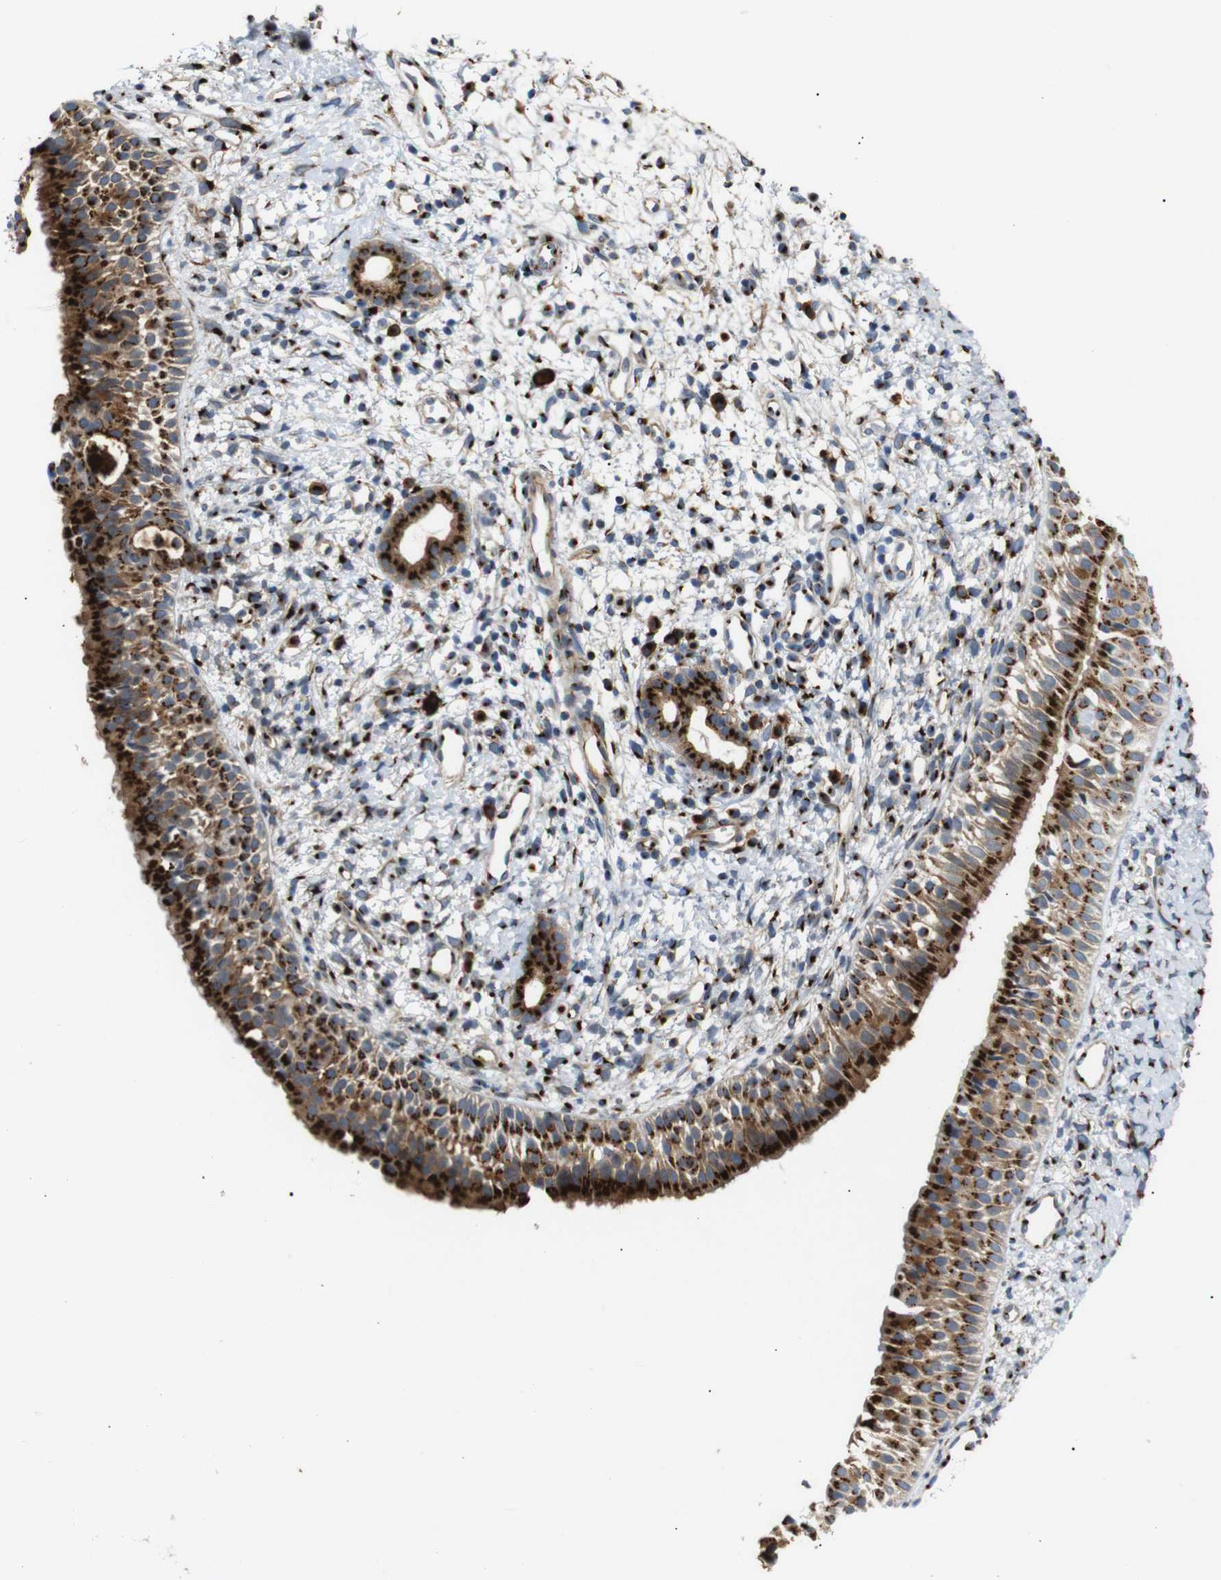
{"staining": {"intensity": "strong", "quantity": ">75%", "location": "cytoplasmic/membranous"}, "tissue": "nasopharynx", "cell_type": "Respiratory epithelial cells", "image_type": "normal", "snomed": [{"axis": "morphology", "description": "Normal tissue, NOS"}, {"axis": "topography", "description": "Nasopharynx"}], "caption": "This photomicrograph shows normal nasopharynx stained with immunohistochemistry (IHC) to label a protein in brown. The cytoplasmic/membranous of respiratory epithelial cells show strong positivity for the protein. Nuclei are counter-stained blue.", "gene": "TGOLN2", "patient": {"sex": "male", "age": 22}}